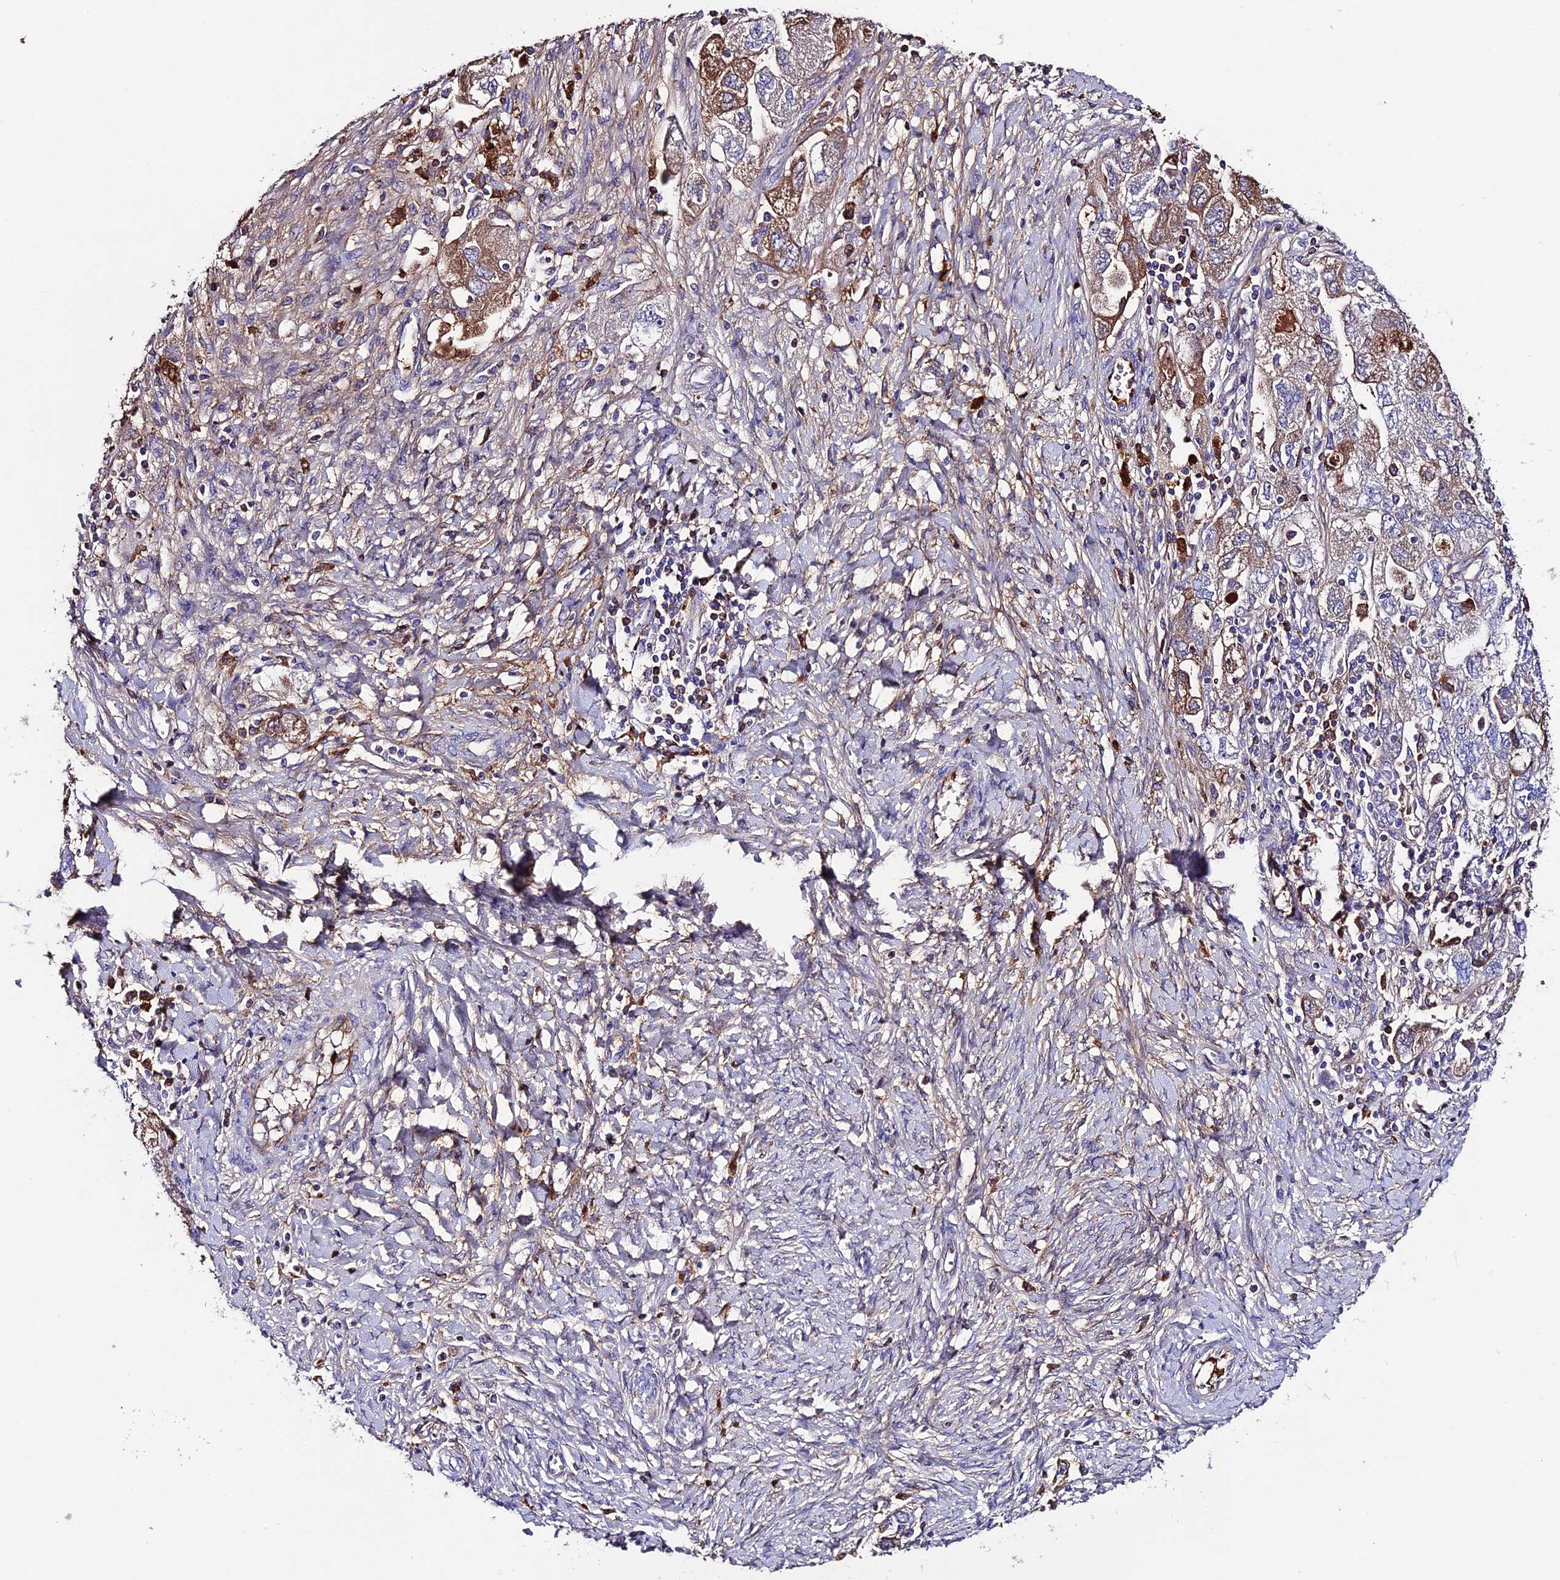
{"staining": {"intensity": "weak", "quantity": "25%-75%", "location": "cytoplasmic/membranous"}, "tissue": "ovarian cancer", "cell_type": "Tumor cells", "image_type": "cancer", "snomed": [{"axis": "morphology", "description": "Carcinoma, NOS"}, {"axis": "morphology", "description": "Cystadenocarcinoma, serous, NOS"}, {"axis": "topography", "description": "Ovary"}], "caption": "This micrograph displays immunohistochemistry (IHC) staining of human ovarian serous cystadenocarcinoma, with low weak cytoplasmic/membranous positivity in about 25%-75% of tumor cells.", "gene": "TCP11L2", "patient": {"sex": "female", "age": 69}}